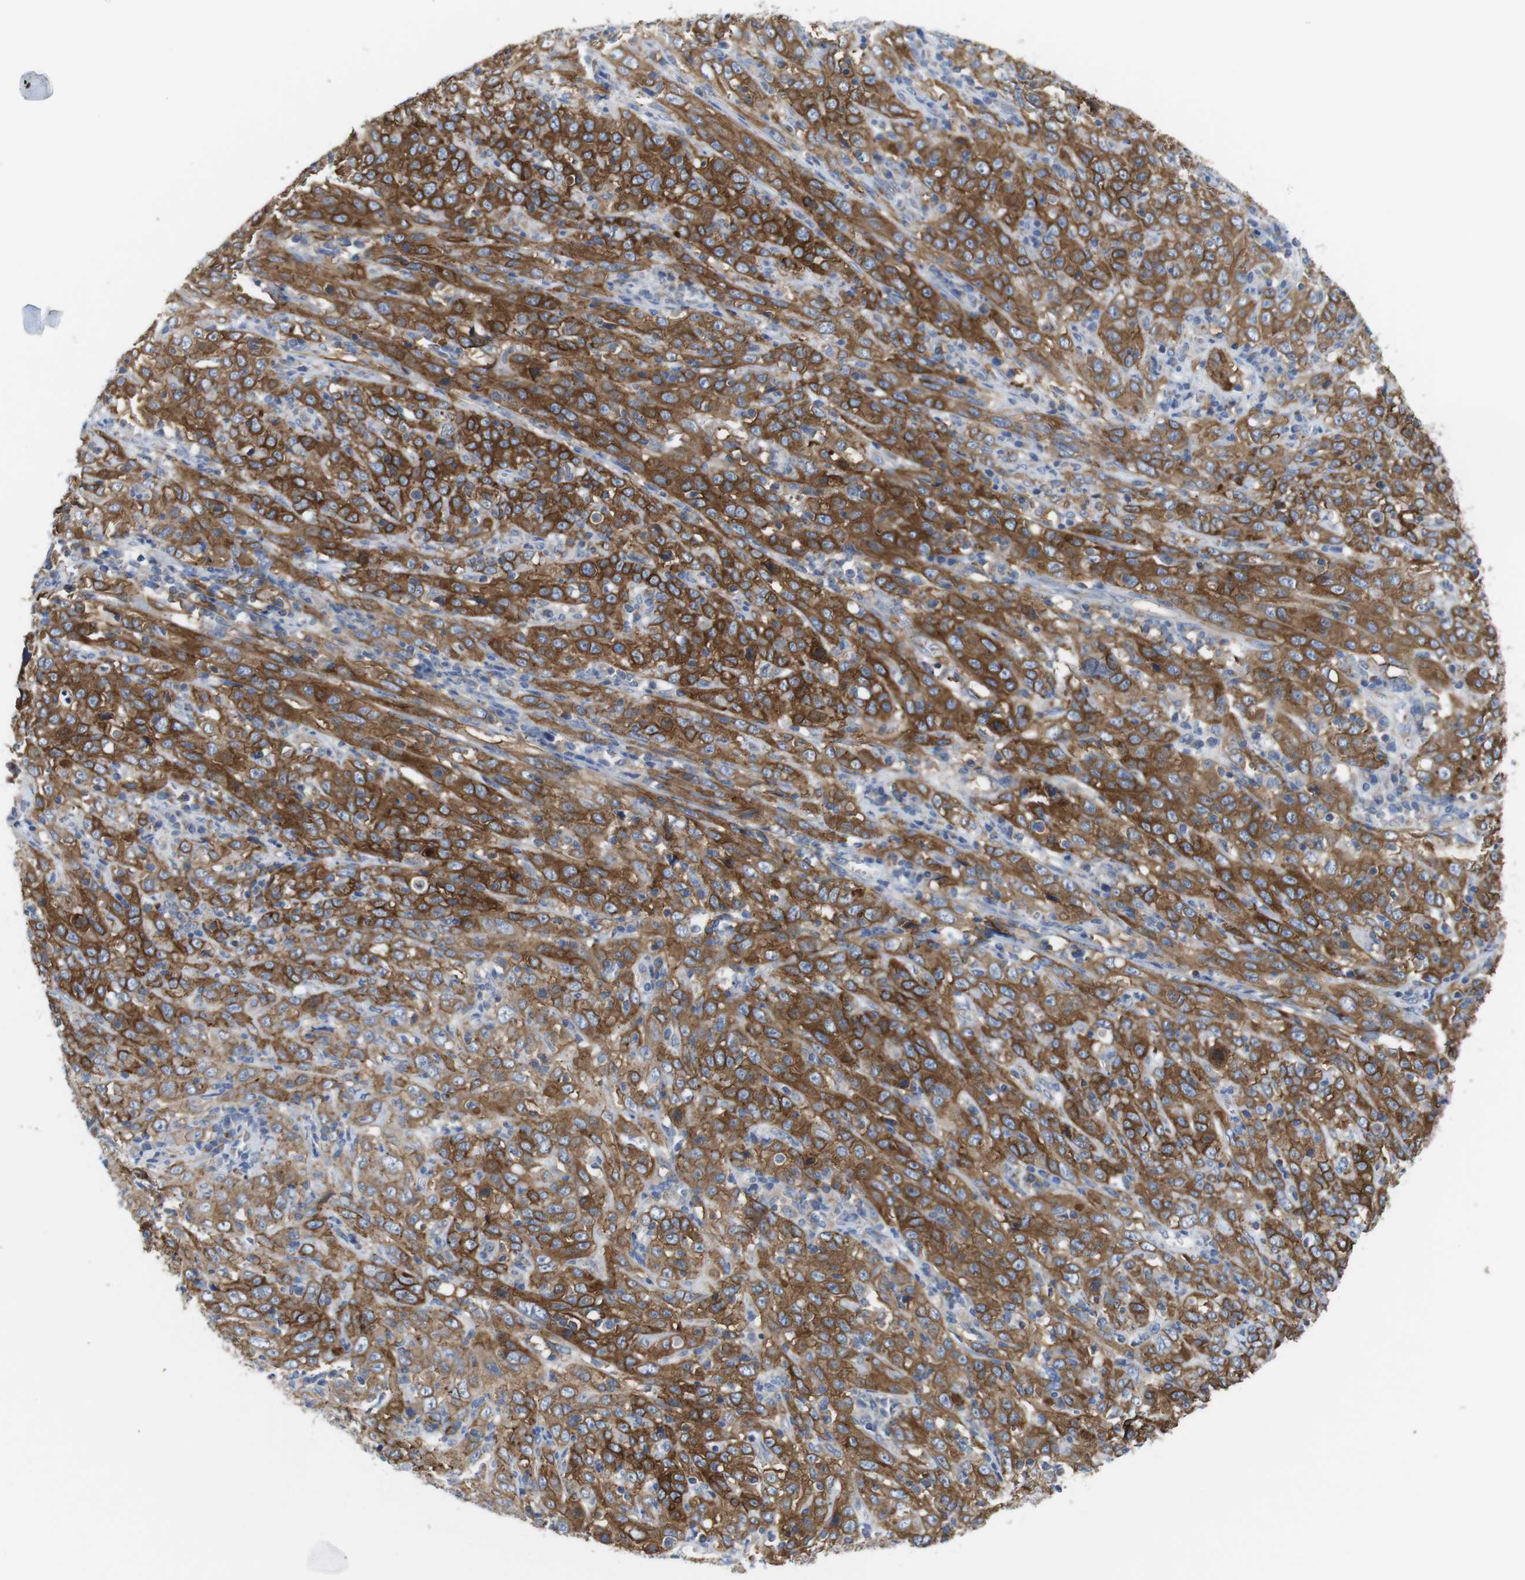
{"staining": {"intensity": "strong", "quantity": "25%-75%", "location": "cytoplasmic/membranous"}, "tissue": "cervical cancer", "cell_type": "Tumor cells", "image_type": "cancer", "snomed": [{"axis": "morphology", "description": "Squamous cell carcinoma, NOS"}, {"axis": "topography", "description": "Cervix"}], "caption": "The immunohistochemical stain highlights strong cytoplasmic/membranous positivity in tumor cells of cervical cancer (squamous cell carcinoma) tissue. (brown staining indicates protein expression, while blue staining denotes nuclei).", "gene": "EFCAB14", "patient": {"sex": "female", "age": 46}}